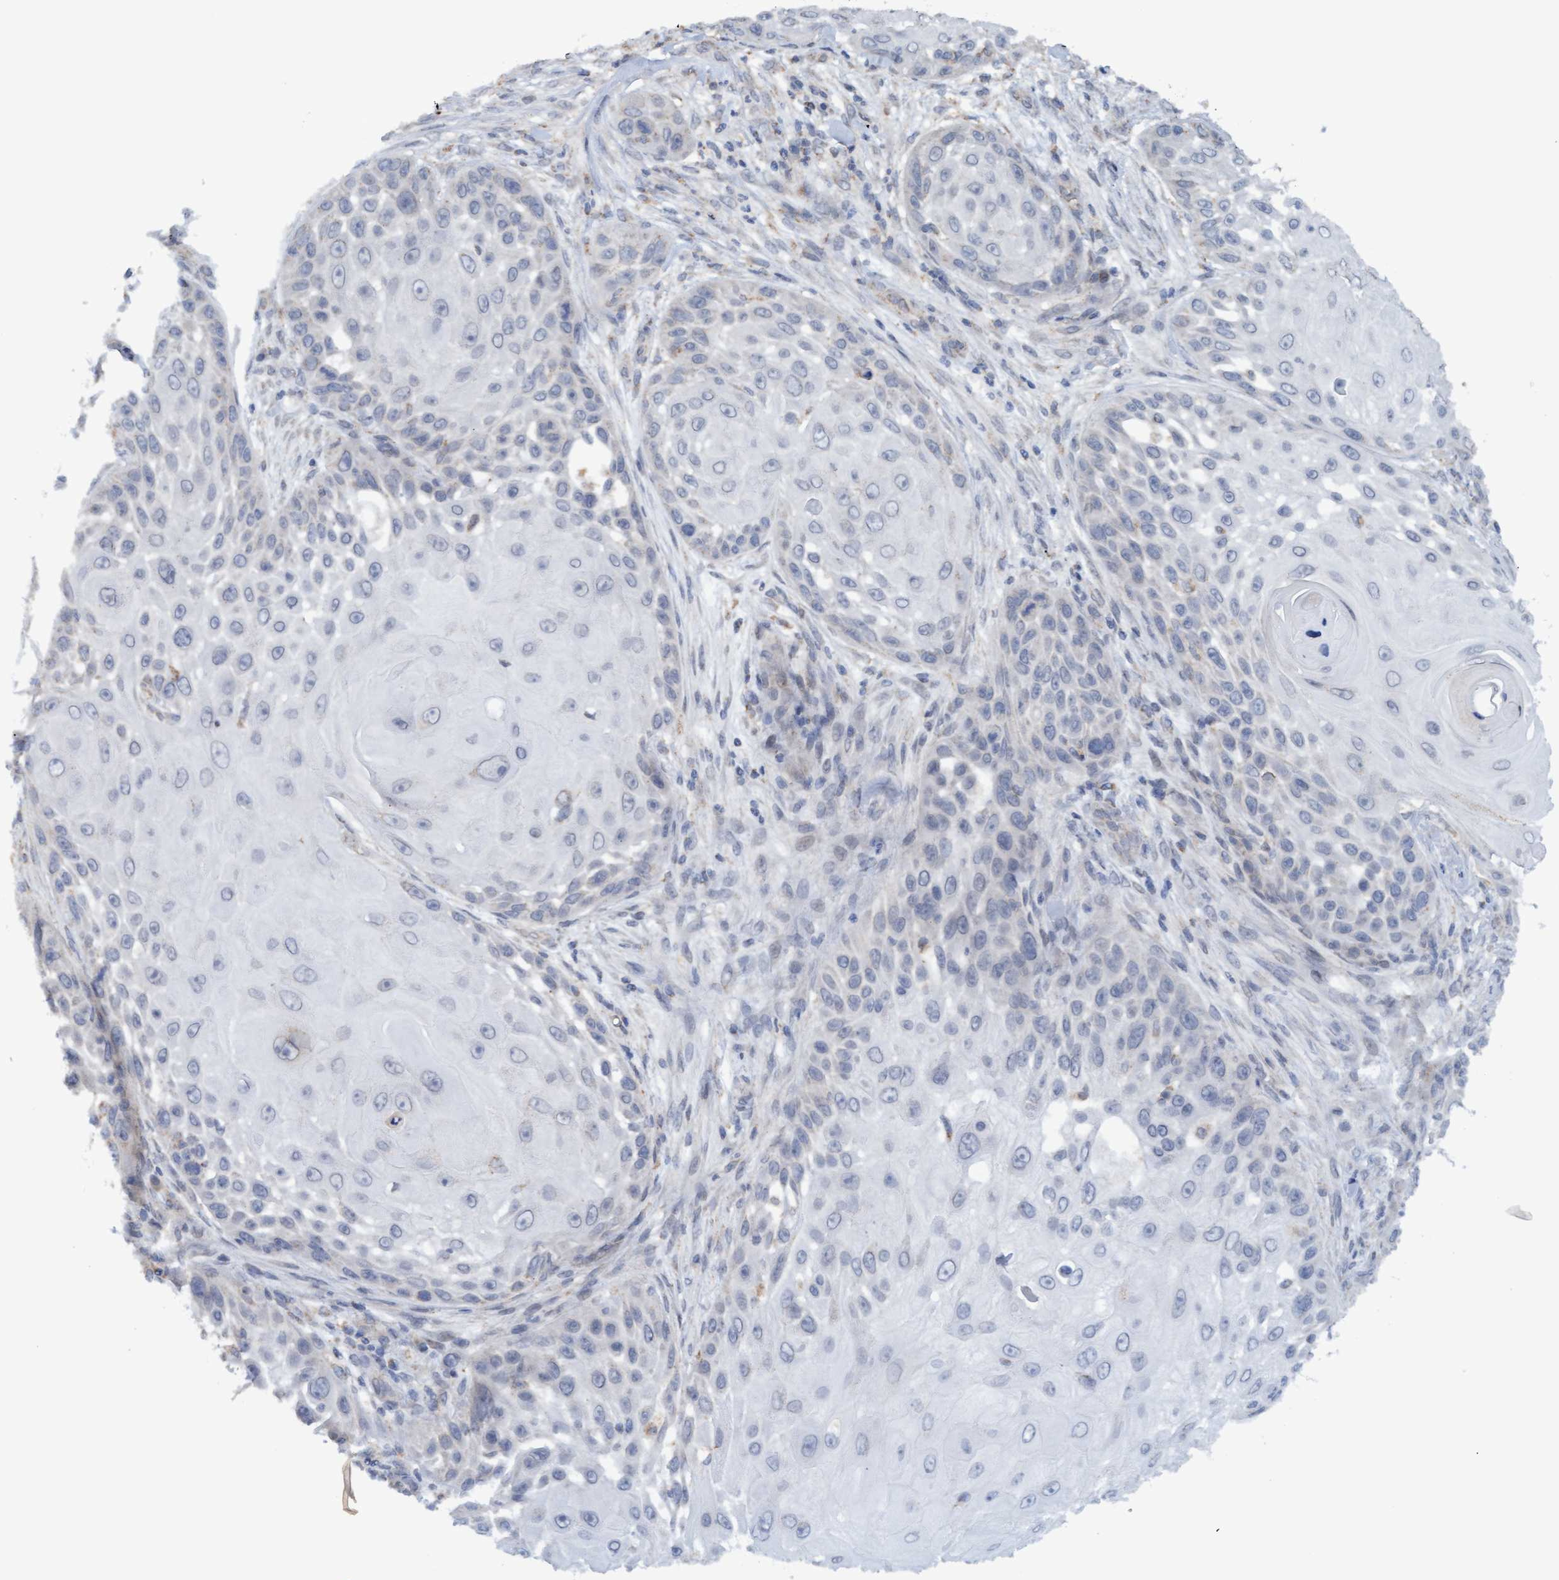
{"staining": {"intensity": "negative", "quantity": "none", "location": "none"}, "tissue": "skin cancer", "cell_type": "Tumor cells", "image_type": "cancer", "snomed": [{"axis": "morphology", "description": "Squamous cell carcinoma, NOS"}, {"axis": "topography", "description": "Skin"}], "caption": "High magnification brightfield microscopy of skin cancer (squamous cell carcinoma) stained with DAB (3,3'-diaminobenzidine) (brown) and counterstained with hematoxylin (blue): tumor cells show no significant staining.", "gene": "MGLL", "patient": {"sex": "female", "age": 44}}